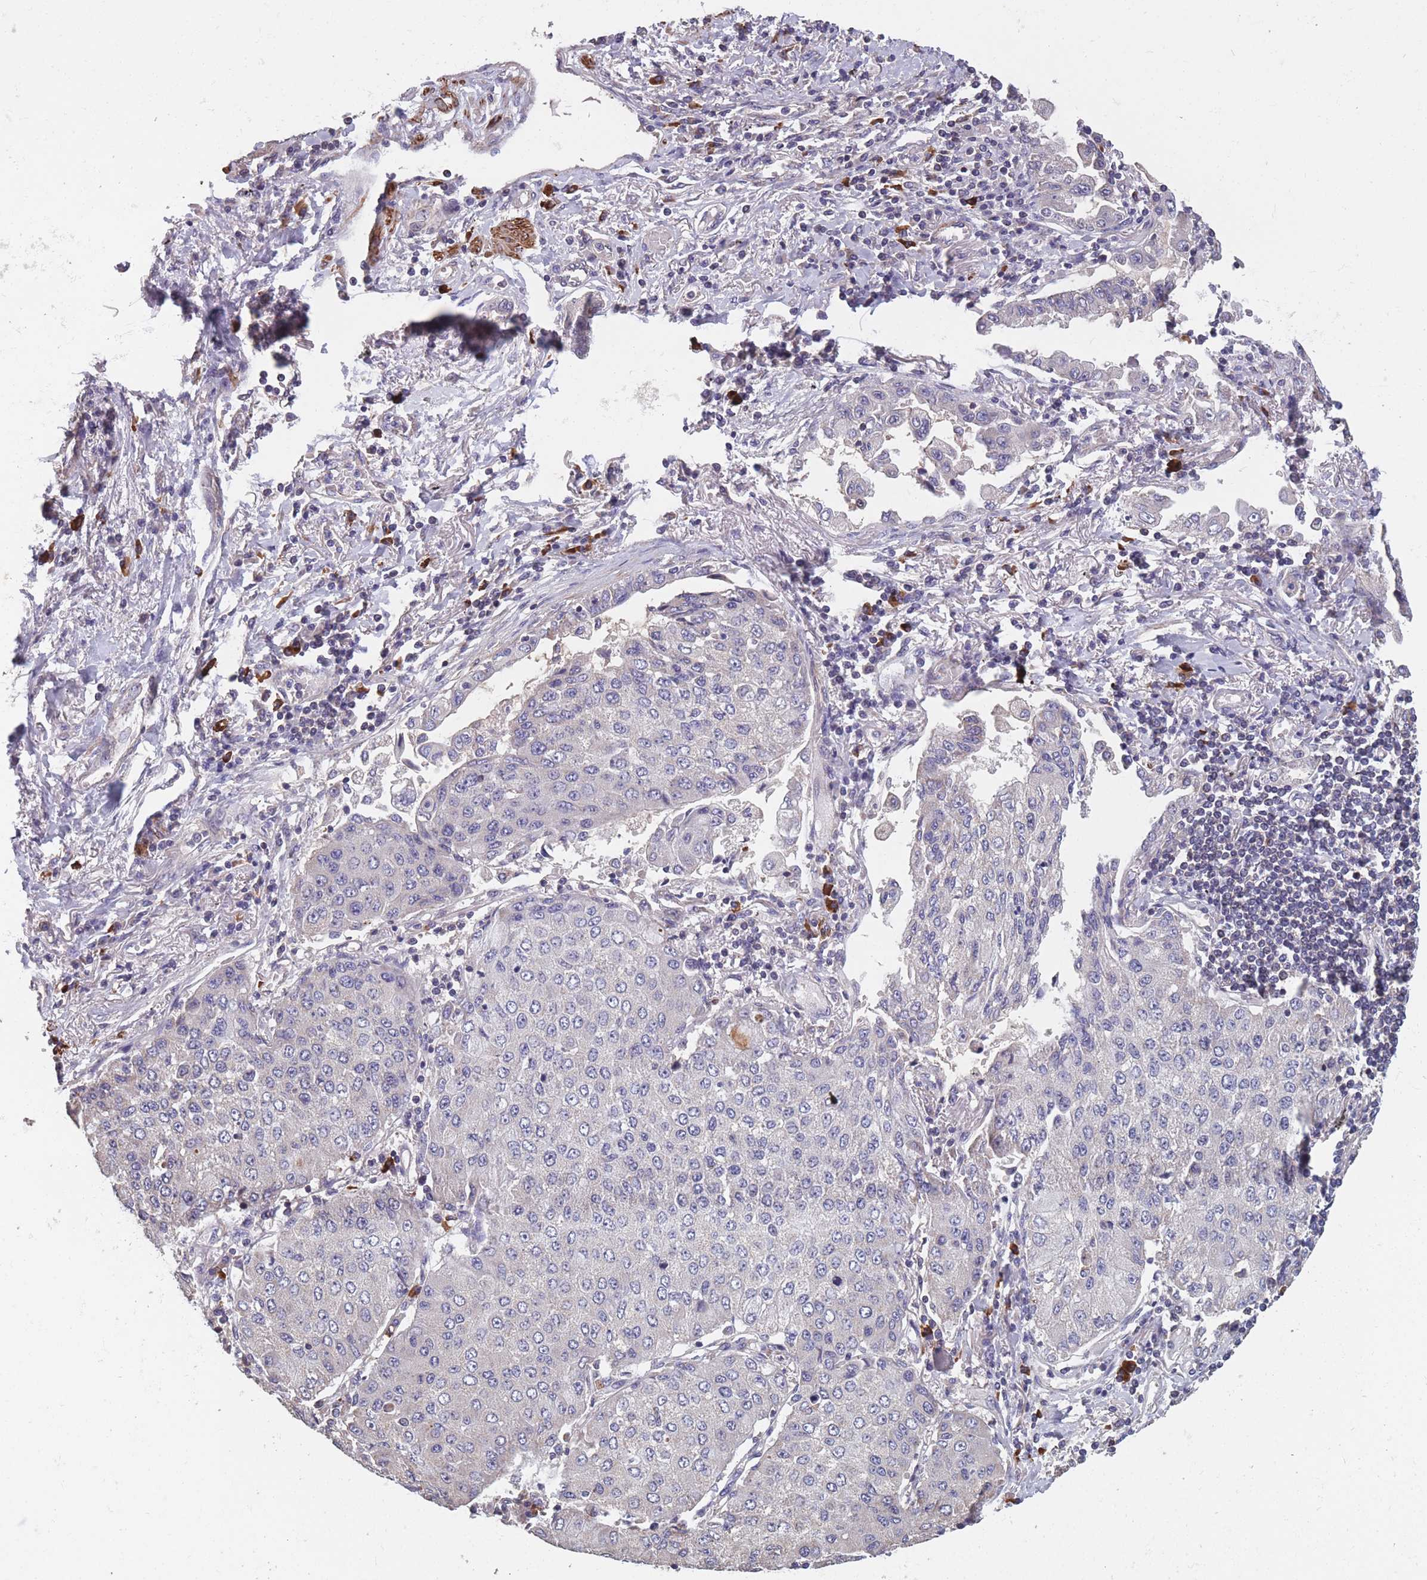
{"staining": {"intensity": "negative", "quantity": "none", "location": "none"}, "tissue": "lung cancer", "cell_type": "Tumor cells", "image_type": "cancer", "snomed": [{"axis": "morphology", "description": "Squamous cell carcinoma, NOS"}, {"axis": "topography", "description": "Lung"}], "caption": "This is a histopathology image of immunohistochemistry staining of squamous cell carcinoma (lung), which shows no expression in tumor cells.", "gene": "TOMM40L", "patient": {"sex": "male", "age": 74}}